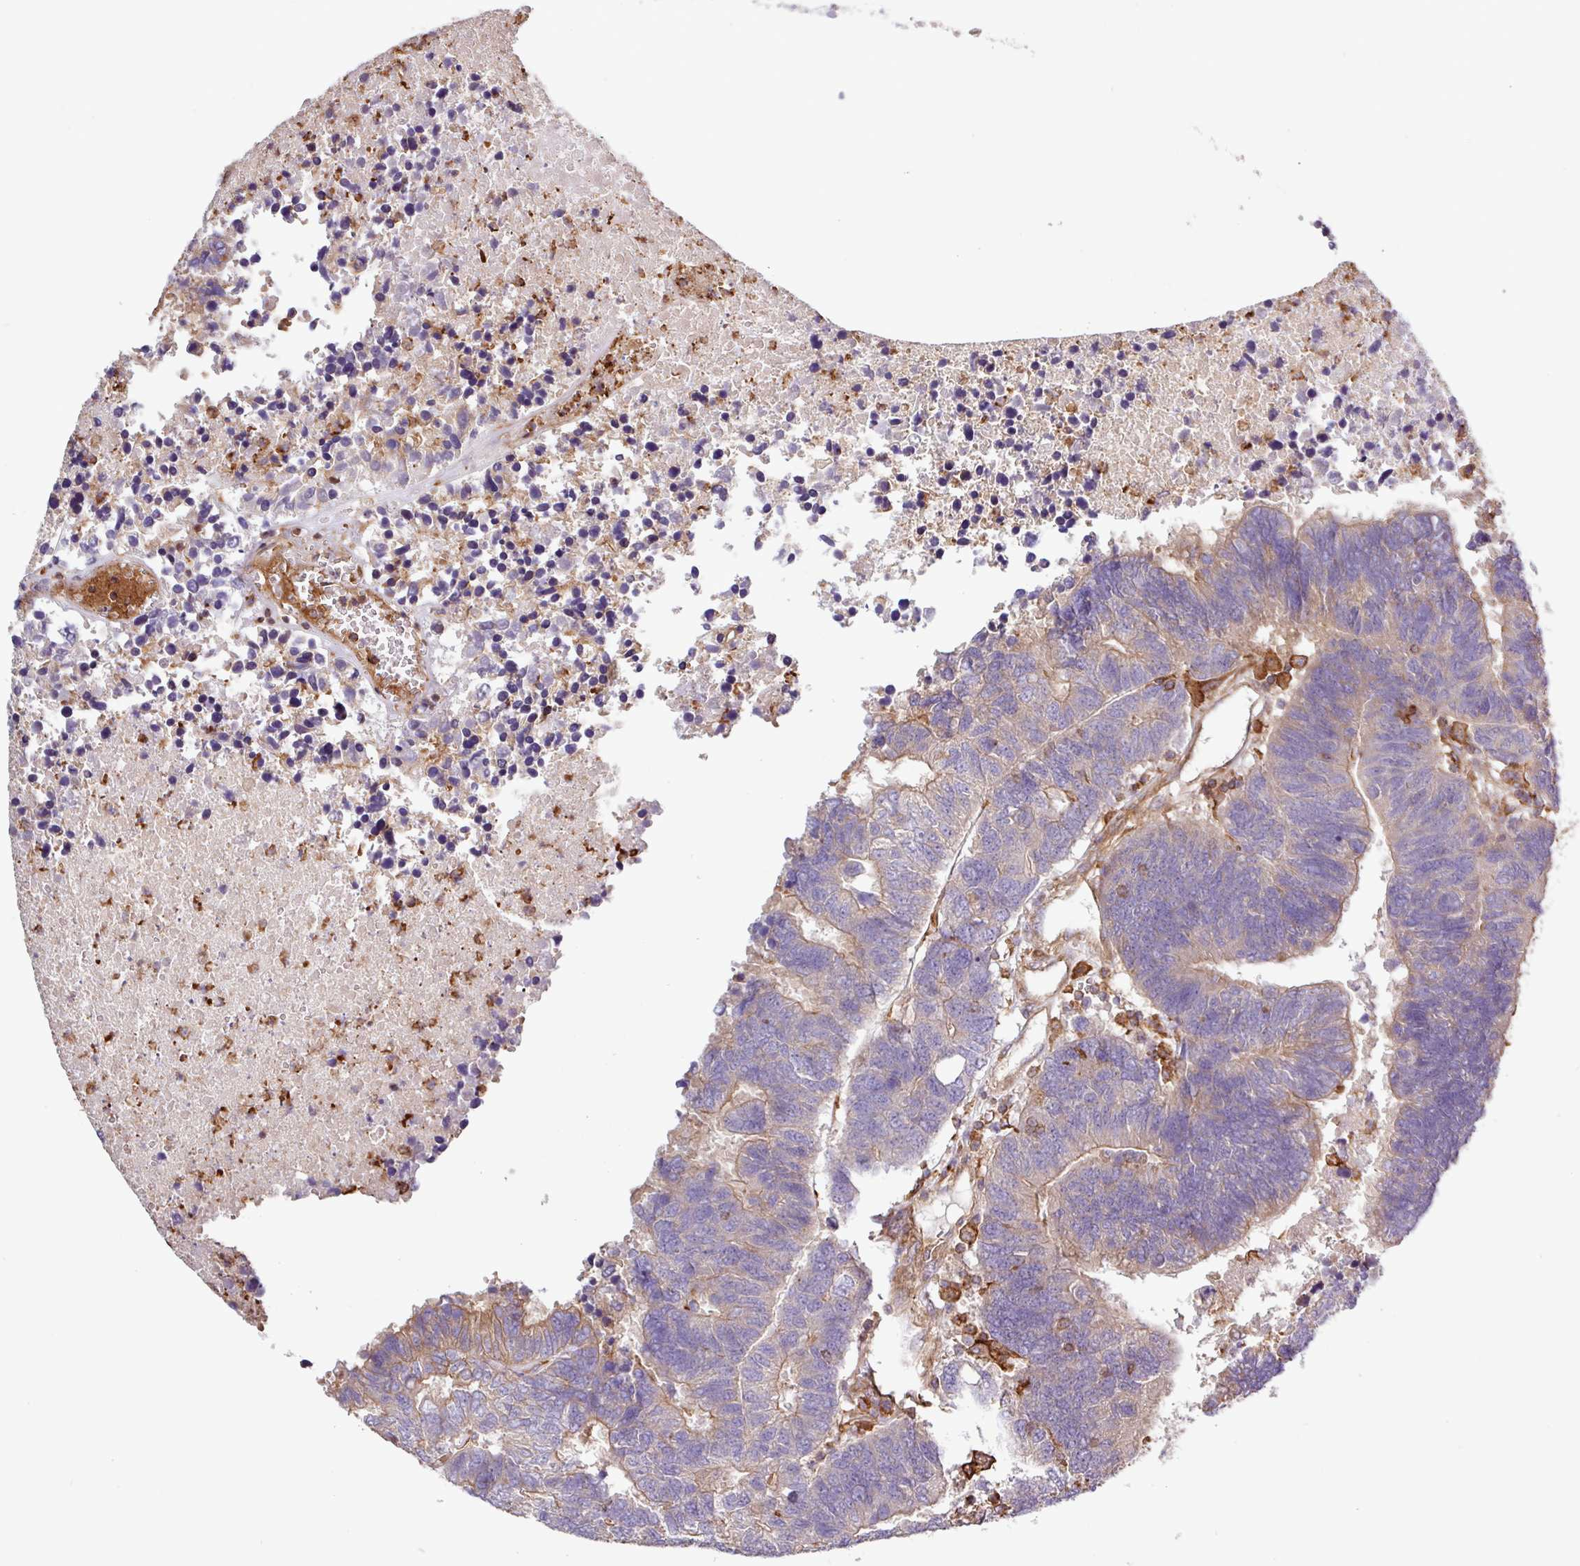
{"staining": {"intensity": "moderate", "quantity": "25%-75%", "location": "cytoplasmic/membranous"}, "tissue": "colorectal cancer", "cell_type": "Tumor cells", "image_type": "cancer", "snomed": [{"axis": "morphology", "description": "Adenocarcinoma, NOS"}, {"axis": "topography", "description": "Colon"}], "caption": "The image exhibits staining of colorectal cancer (adenocarcinoma), revealing moderate cytoplasmic/membranous protein positivity (brown color) within tumor cells. The staining is performed using DAB (3,3'-diaminobenzidine) brown chromogen to label protein expression. The nuclei are counter-stained blue using hematoxylin.", "gene": "ACTR3", "patient": {"sex": "female", "age": 48}}